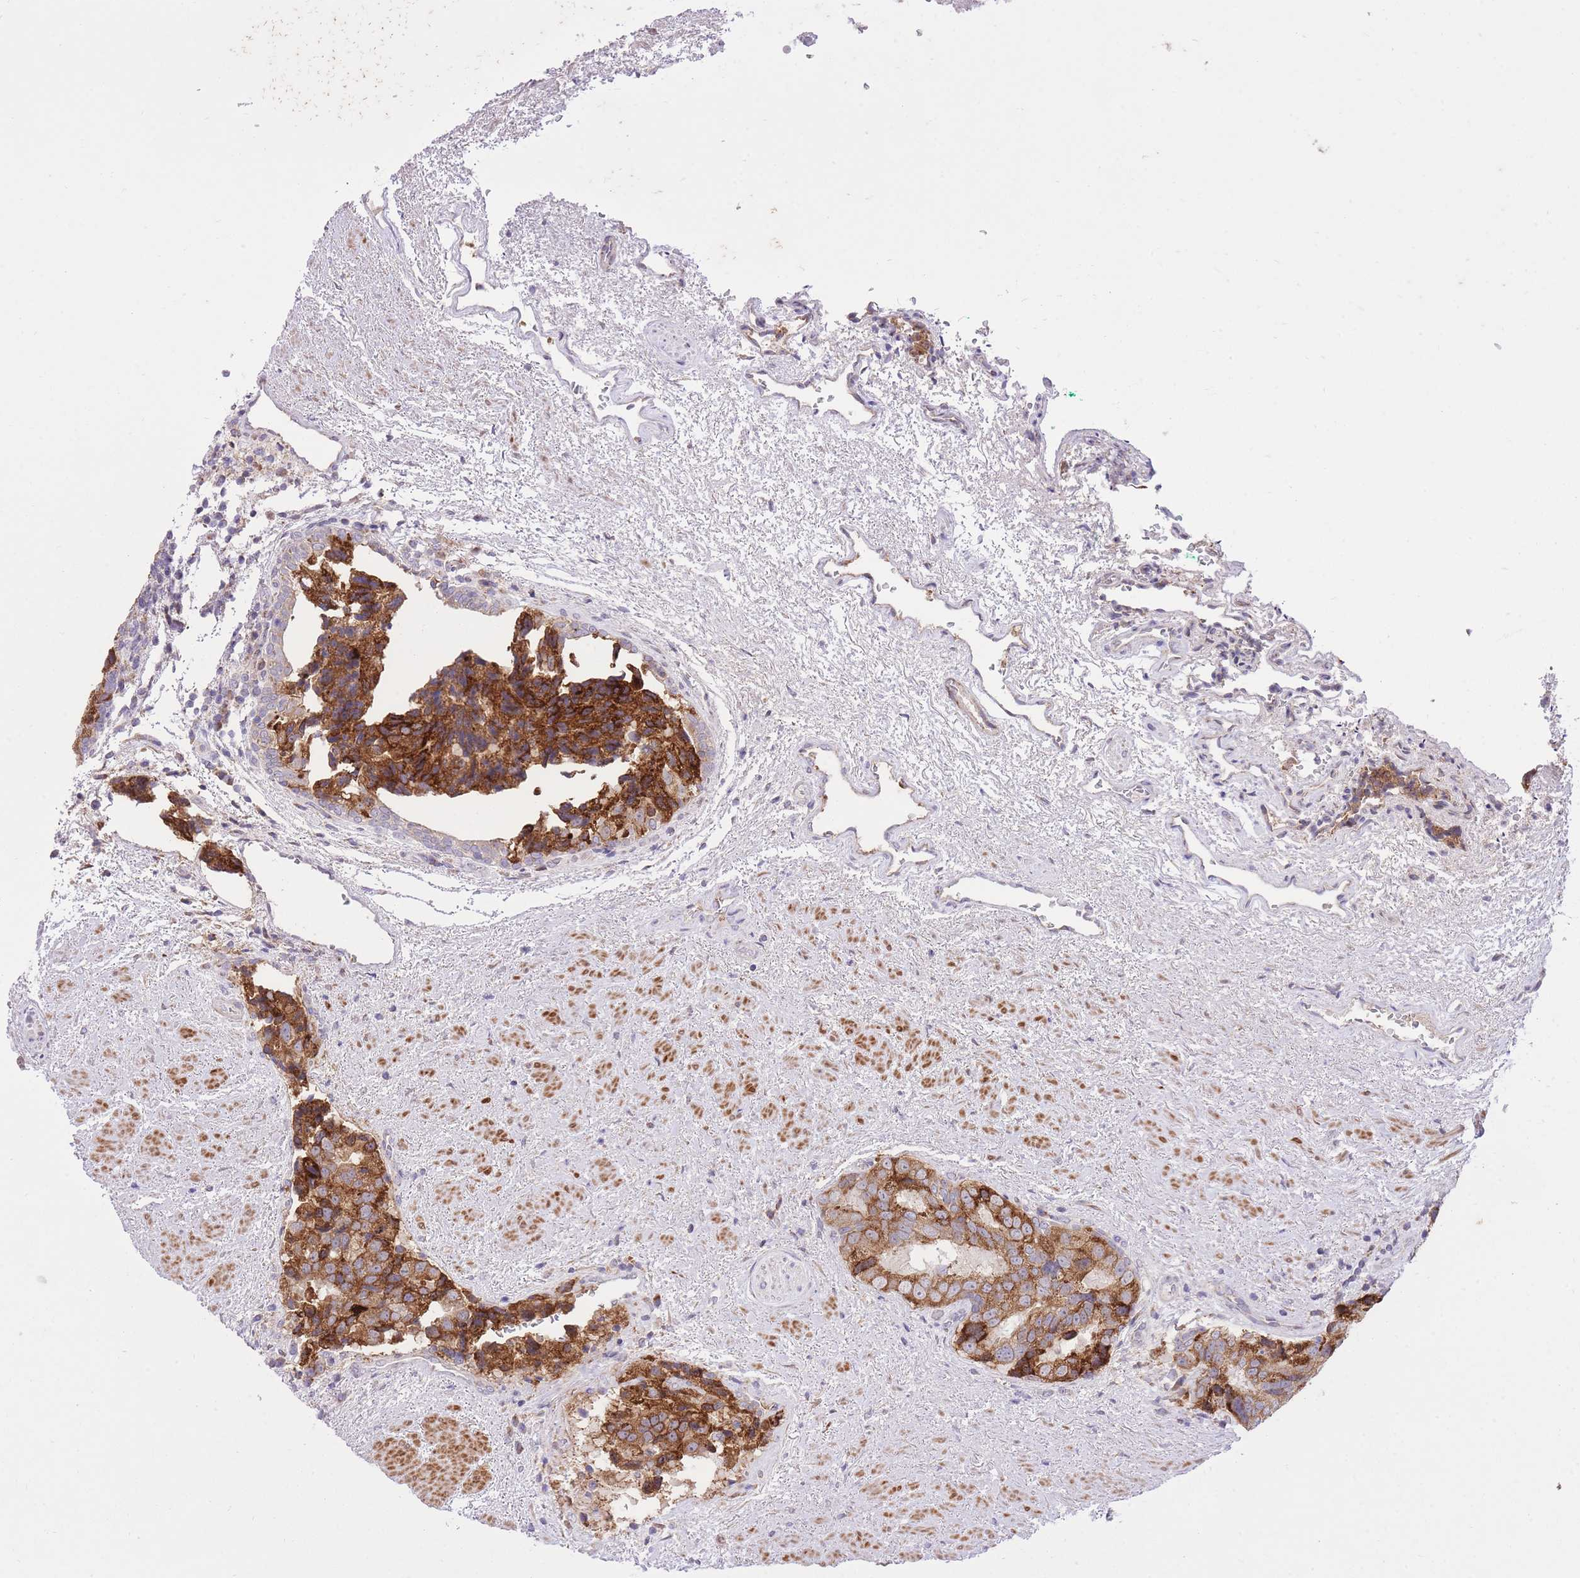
{"staining": {"intensity": "strong", "quantity": "25%-75%", "location": "cytoplasmic/membranous"}, "tissue": "prostate cancer", "cell_type": "Tumor cells", "image_type": "cancer", "snomed": [{"axis": "morphology", "description": "Adenocarcinoma, High grade"}, {"axis": "topography", "description": "Prostate"}], "caption": "Prostate cancer (adenocarcinoma (high-grade)) stained for a protein (brown) reveals strong cytoplasmic/membranous positive expression in about 25%-75% of tumor cells.", "gene": "SLC4A4", "patient": {"sex": "male", "age": 70}}